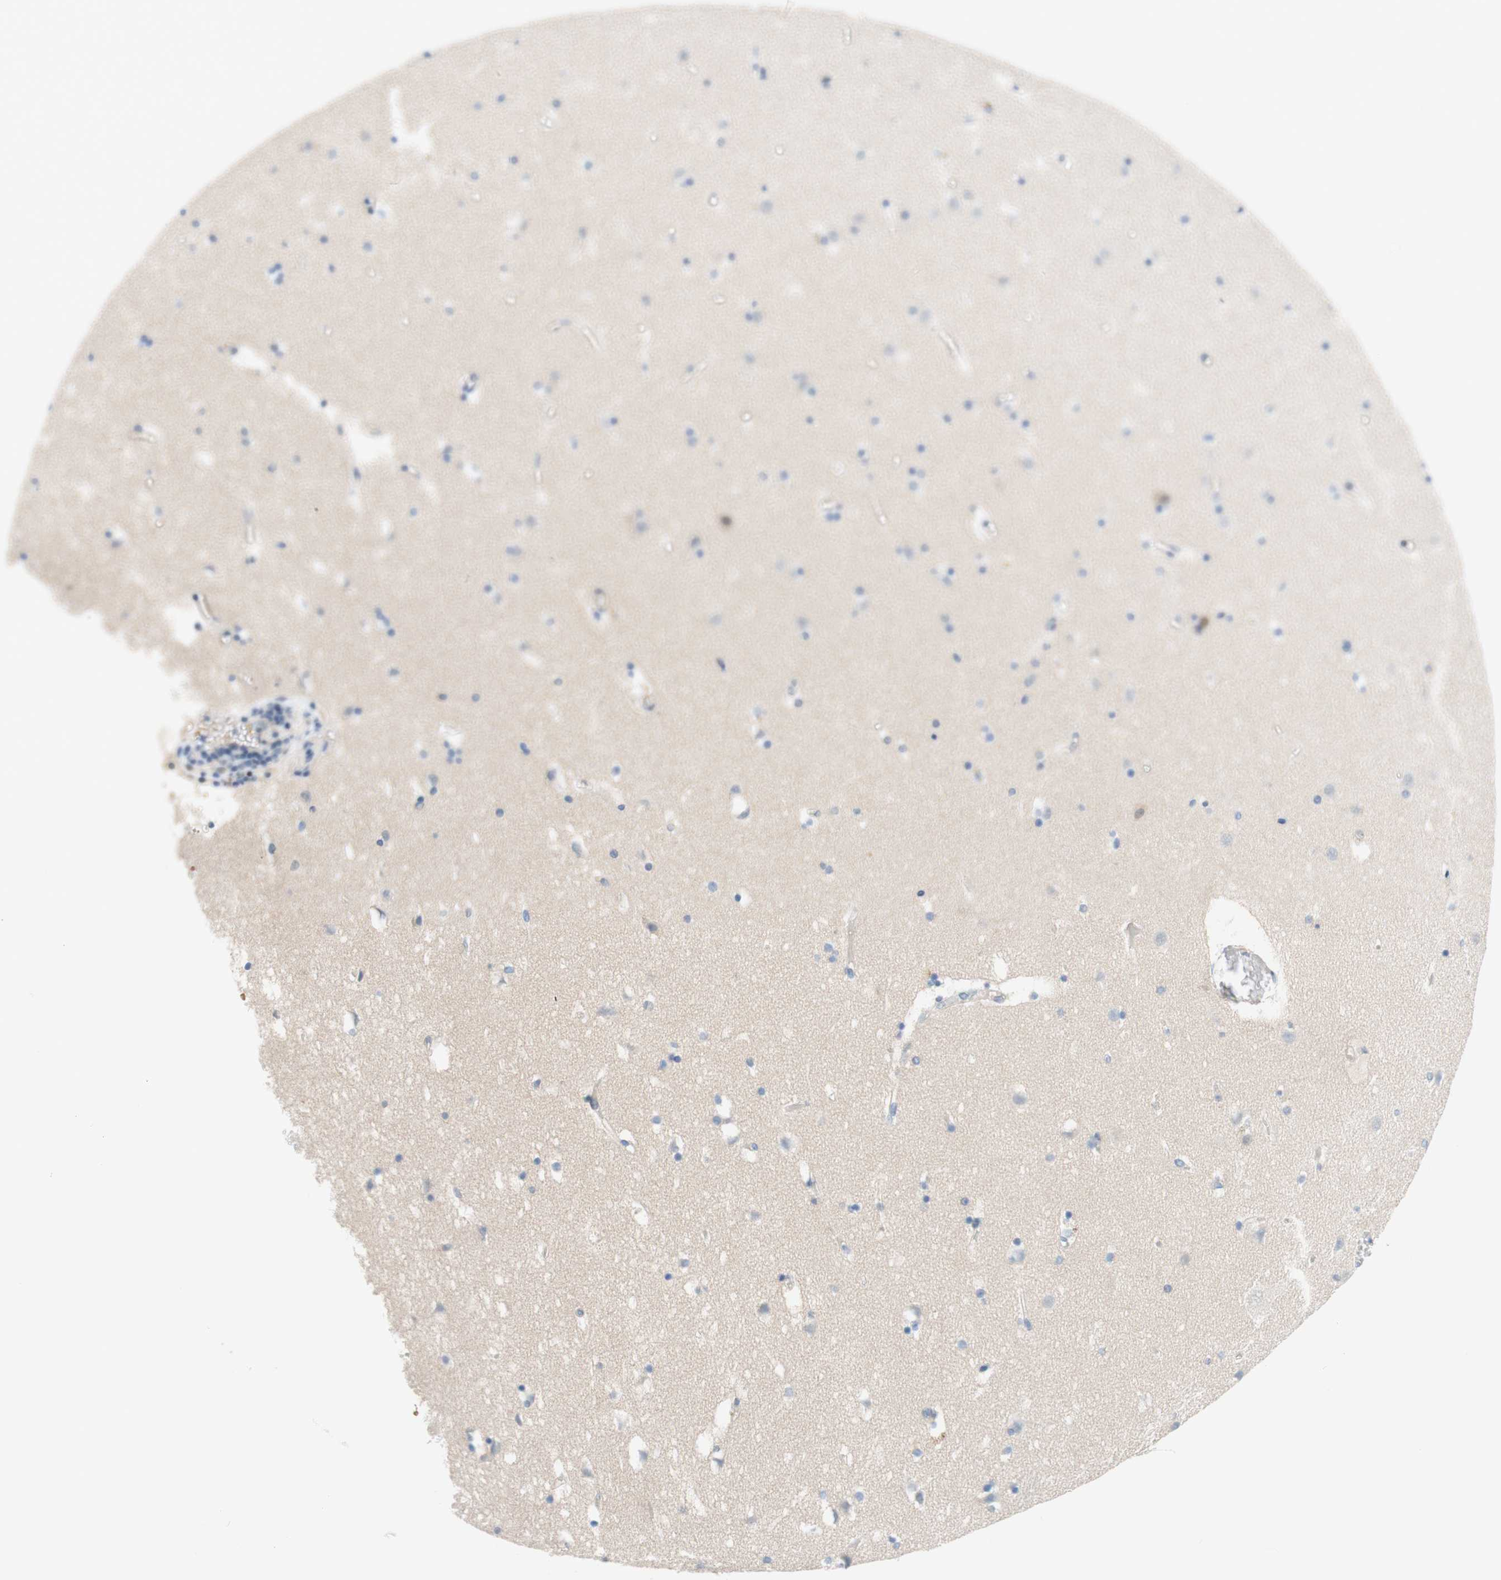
{"staining": {"intensity": "negative", "quantity": "none", "location": "none"}, "tissue": "caudate", "cell_type": "Glial cells", "image_type": "normal", "snomed": [{"axis": "morphology", "description": "Normal tissue, NOS"}, {"axis": "topography", "description": "Lateral ventricle wall"}], "caption": "Immunohistochemistry micrograph of benign caudate stained for a protein (brown), which exhibits no staining in glial cells.", "gene": "ENTREP2", "patient": {"sex": "male", "age": 45}}